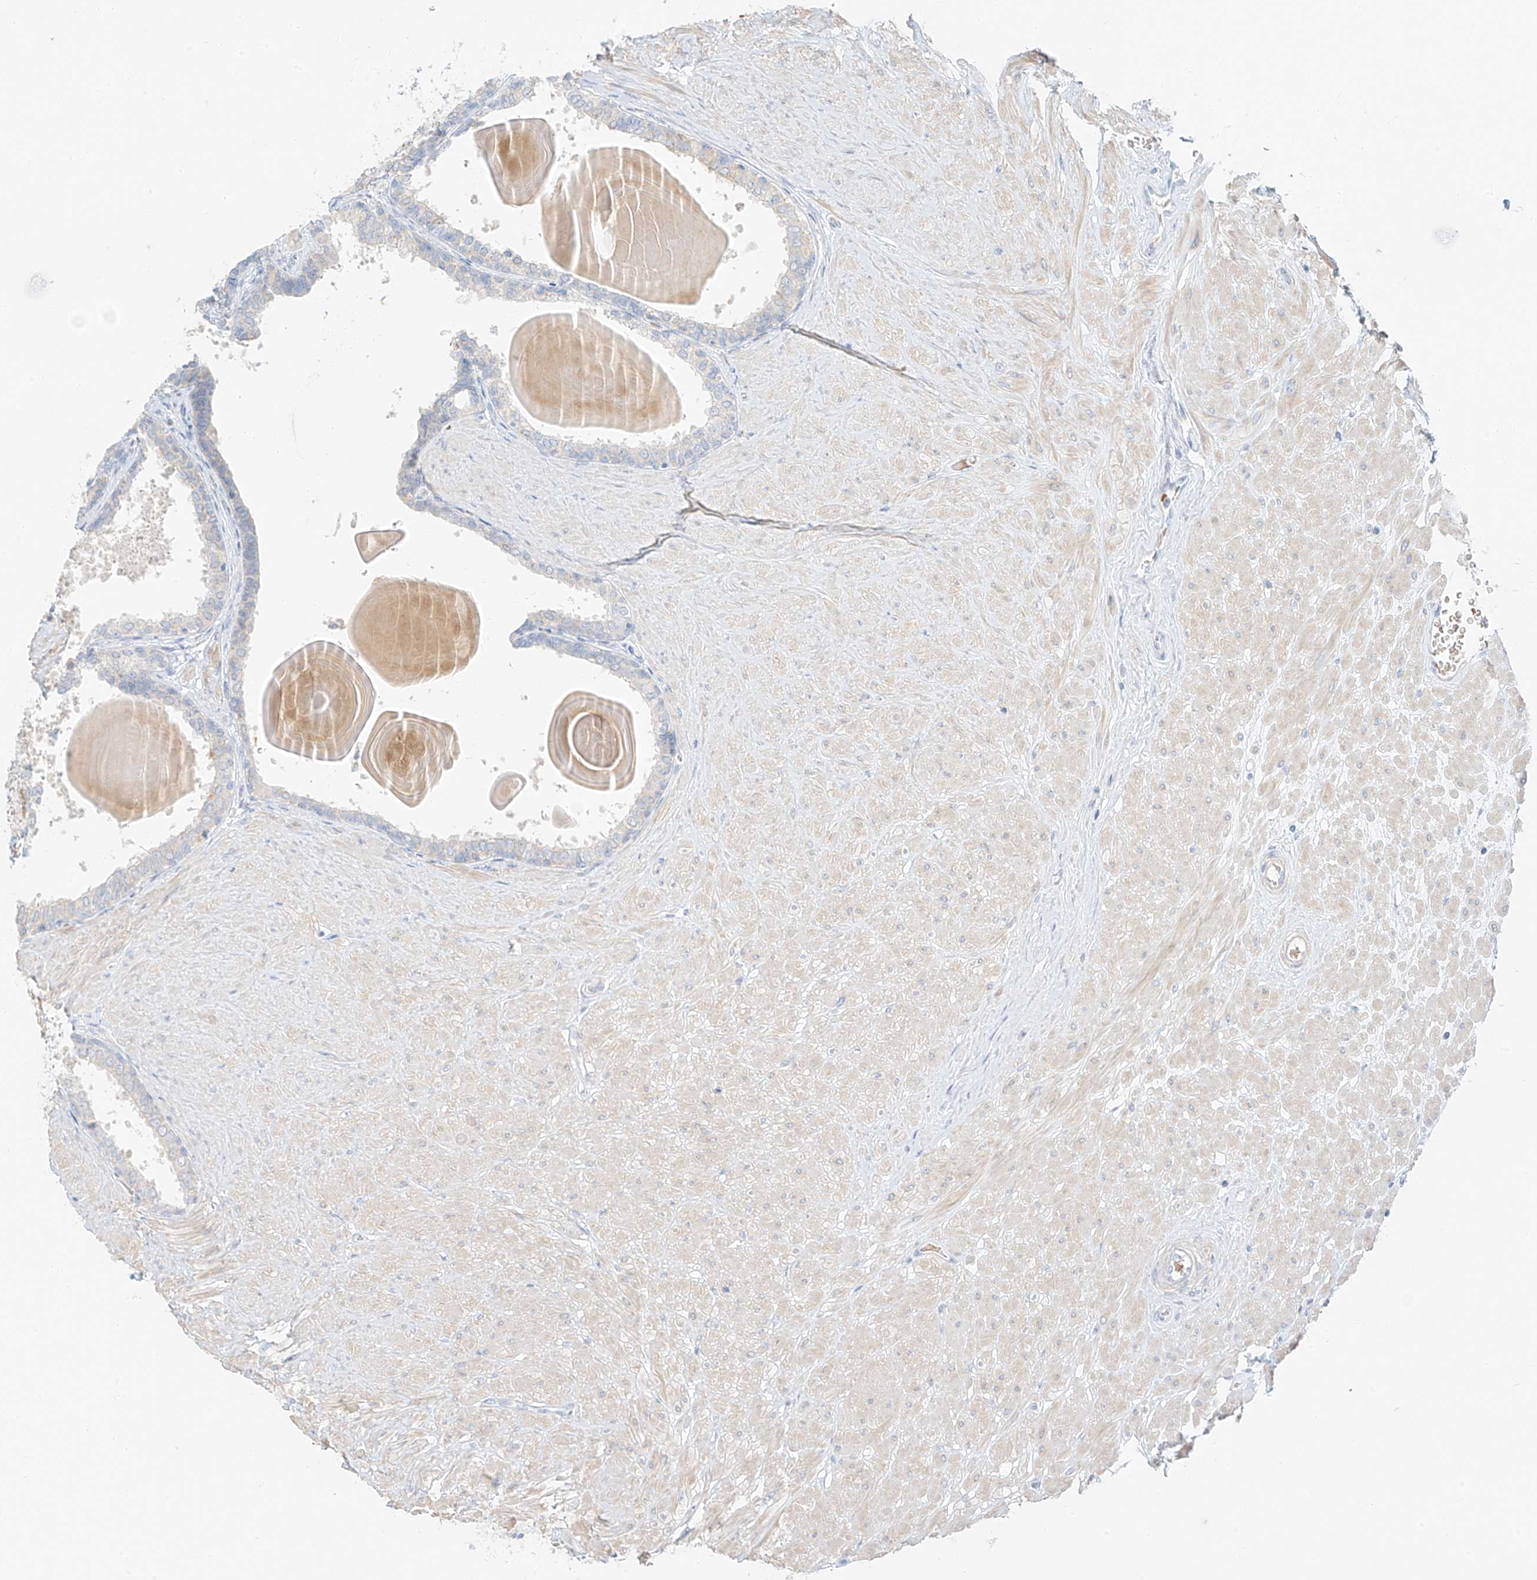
{"staining": {"intensity": "negative", "quantity": "none", "location": "none"}, "tissue": "prostate", "cell_type": "Glandular cells", "image_type": "normal", "snomed": [{"axis": "morphology", "description": "Normal tissue, NOS"}, {"axis": "topography", "description": "Prostate"}], "caption": "Glandular cells are negative for brown protein staining in unremarkable prostate. Brightfield microscopy of immunohistochemistry stained with DAB (3,3'-diaminobenzidine) (brown) and hematoxylin (blue), captured at high magnification.", "gene": "PGC", "patient": {"sex": "male", "age": 48}}